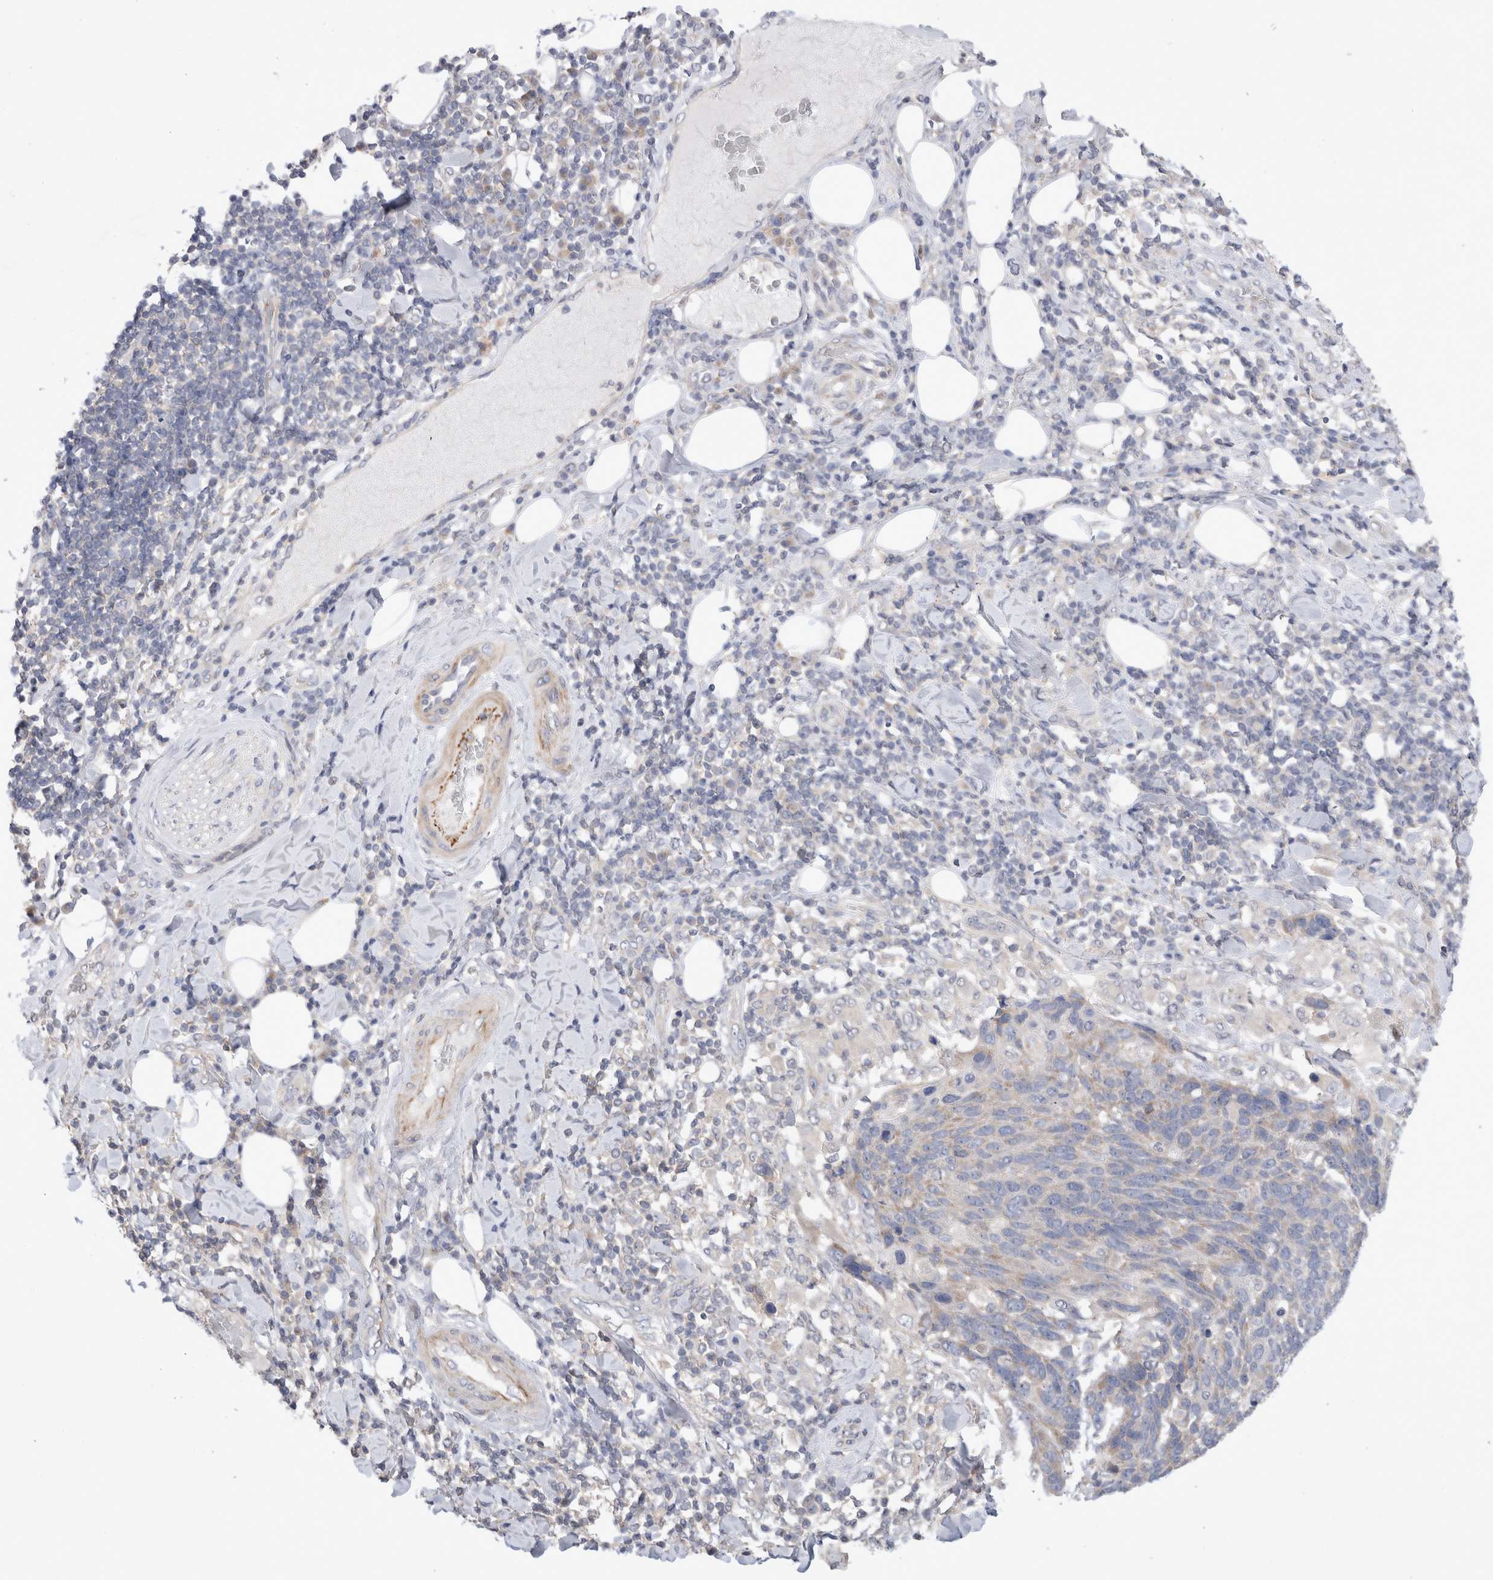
{"staining": {"intensity": "negative", "quantity": "none", "location": "none"}, "tissue": "lung cancer", "cell_type": "Tumor cells", "image_type": "cancer", "snomed": [{"axis": "morphology", "description": "Squamous cell carcinoma, NOS"}, {"axis": "topography", "description": "Lung"}], "caption": "The IHC image has no significant positivity in tumor cells of lung squamous cell carcinoma tissue.", "gene": "IFT74", "patient": {"sex": "male", "age": 66}}